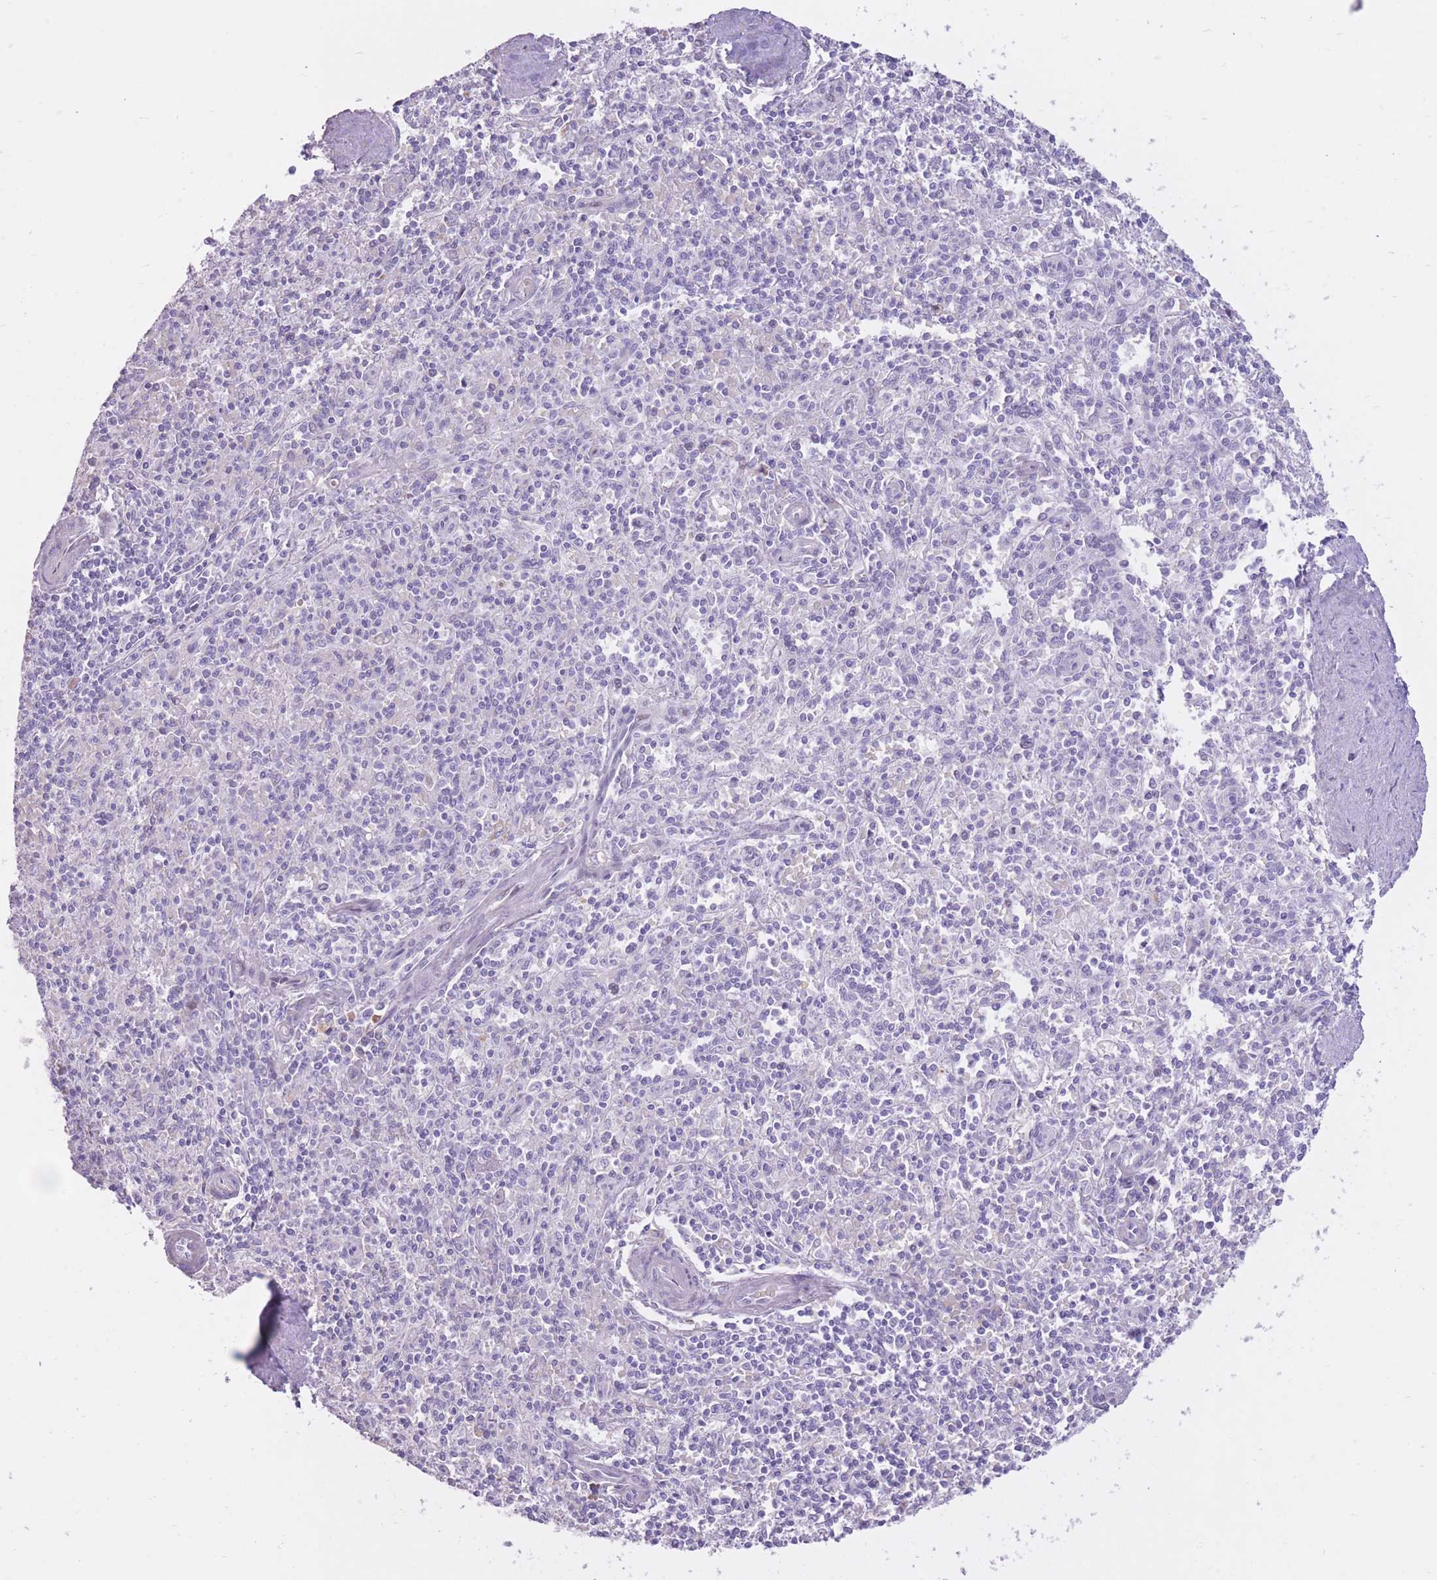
{"staining": {"intensity": "negative", "quantity": "none", "location": "none"}, "tissue": "spleen", "cell_type": "Cells in red pulp", "image_type": "normal", "snomed": [{"axis": "morphology", "description": "Normal tissue, NOS"}, {"axis": "topography", "description": "Spleen"}], "caption": "This is an immunohistochemistry (IHC) histopathology image of normal spleen. There is no expression in cells in red pulp.", "gene": "WDR70", "patient": {"sex": "female", "age": 70}}